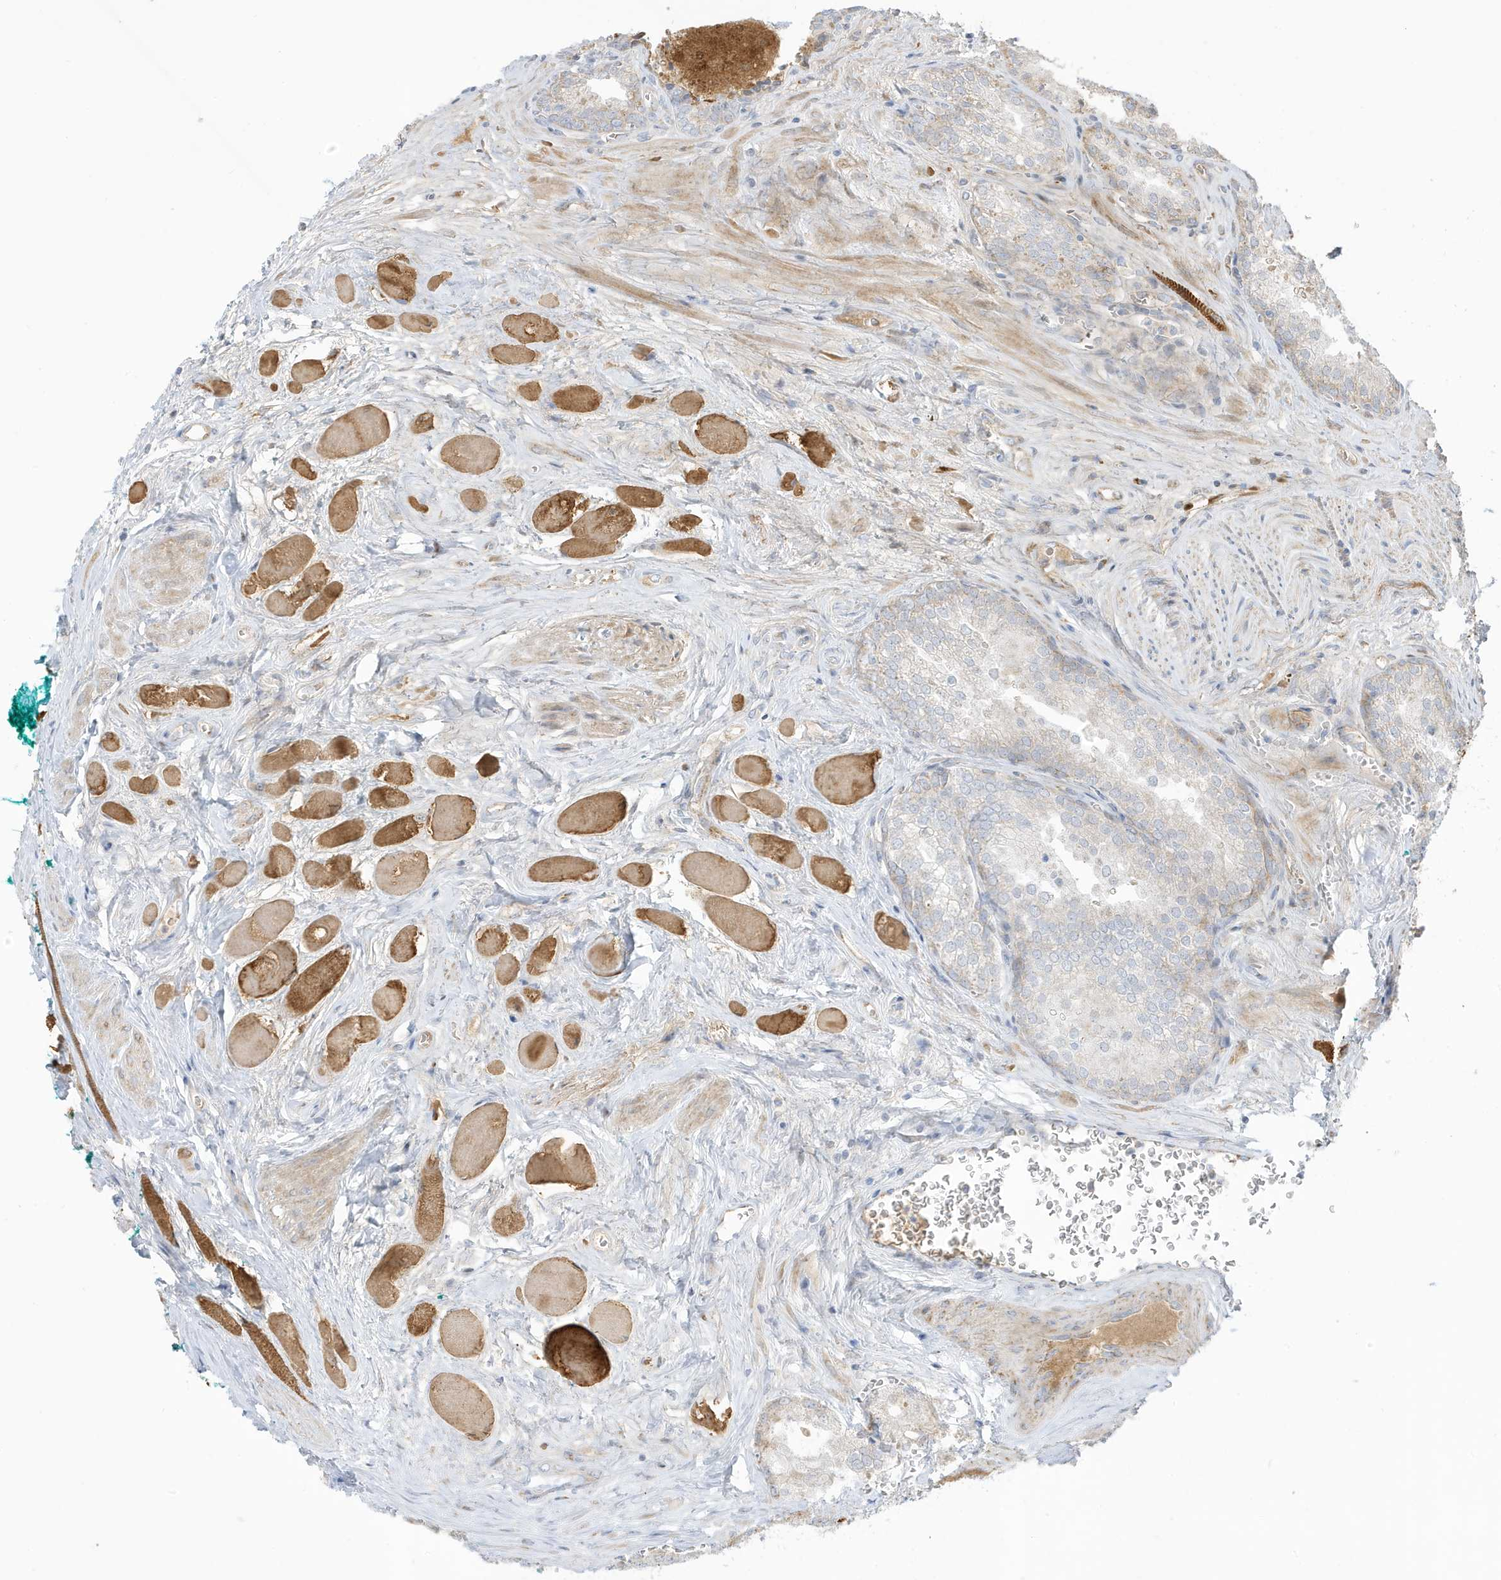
{"staining": {"intensity": "negative", "quantity": "none", "location": "none"}, "tissue": "prostate cancer", "cell_type": "Tumor cells", "image_type": "cancer", "snomed": [{"axis": "morphology", "description": "Adenocarcinoma, Low grade"}, {"axis": "topography", "description": "Prostate"}], "caption": "An image of prostate low-grade adenocarcinoma stained for a protein shows no brown staining in tumor cells.", "gene": "IFT57", "patient": {"sex": "male", "age": 67}}